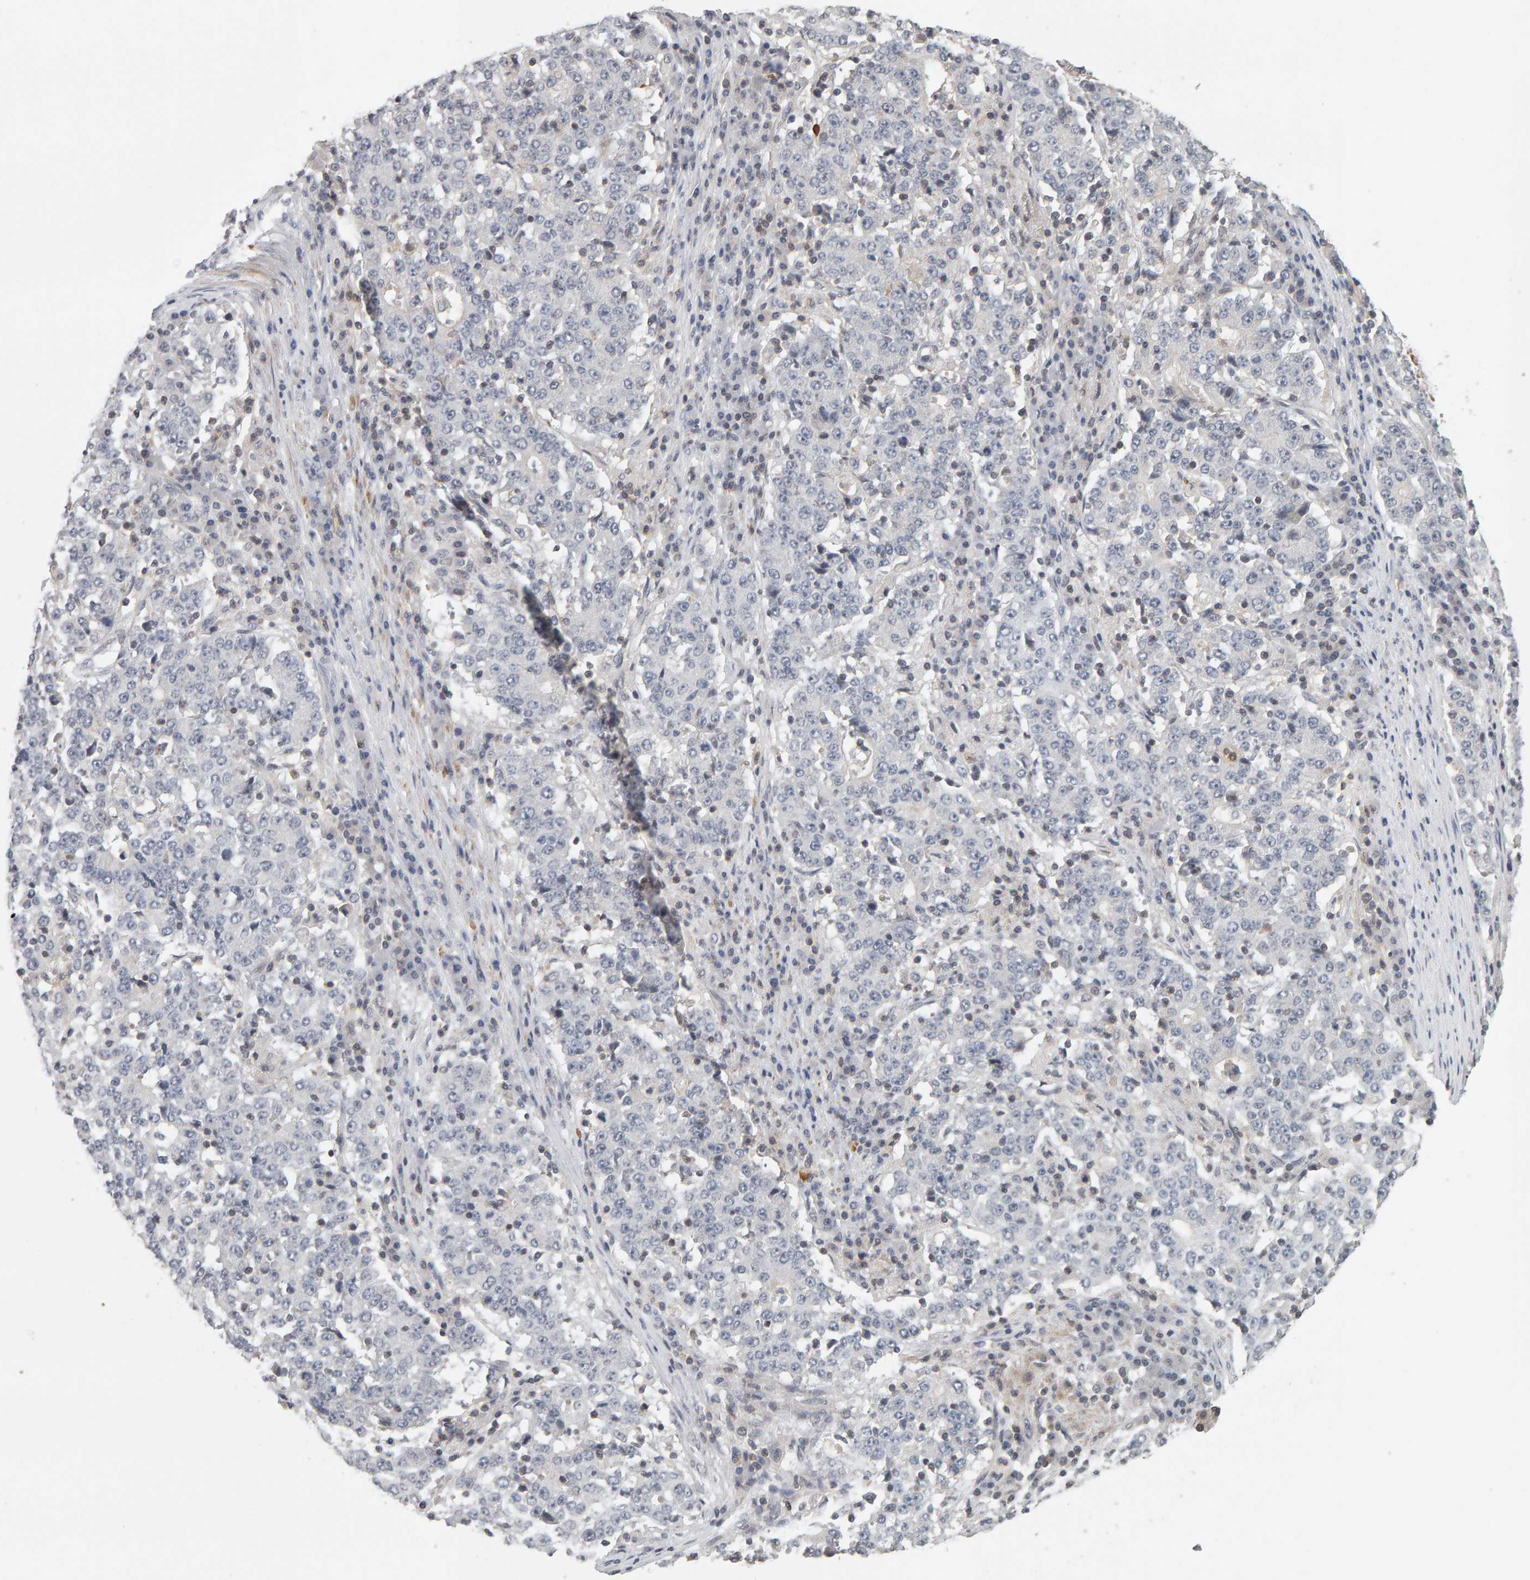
{"staining": {"intensity": "negative", "quantity": "none", "location": "none"}, "tissue": "stomach cancer", "cell_type": "Tumor cells", "image_type": "cancer", "snomed": [{"axis": "morphology", "description": "Adenocarcinoma, NOS"}, {"axis": "topography", "description": "Stomach"}], "caption": "This histopathology image is of stomach cancer (adenocarcinoma) stained with immunohistochemistry to label a protein in brown with the nuclei are counter-stained blue. There is no expression in tumor cells.", "gene": "TEFM", "patient": {"sex": "male", "age": 59}}